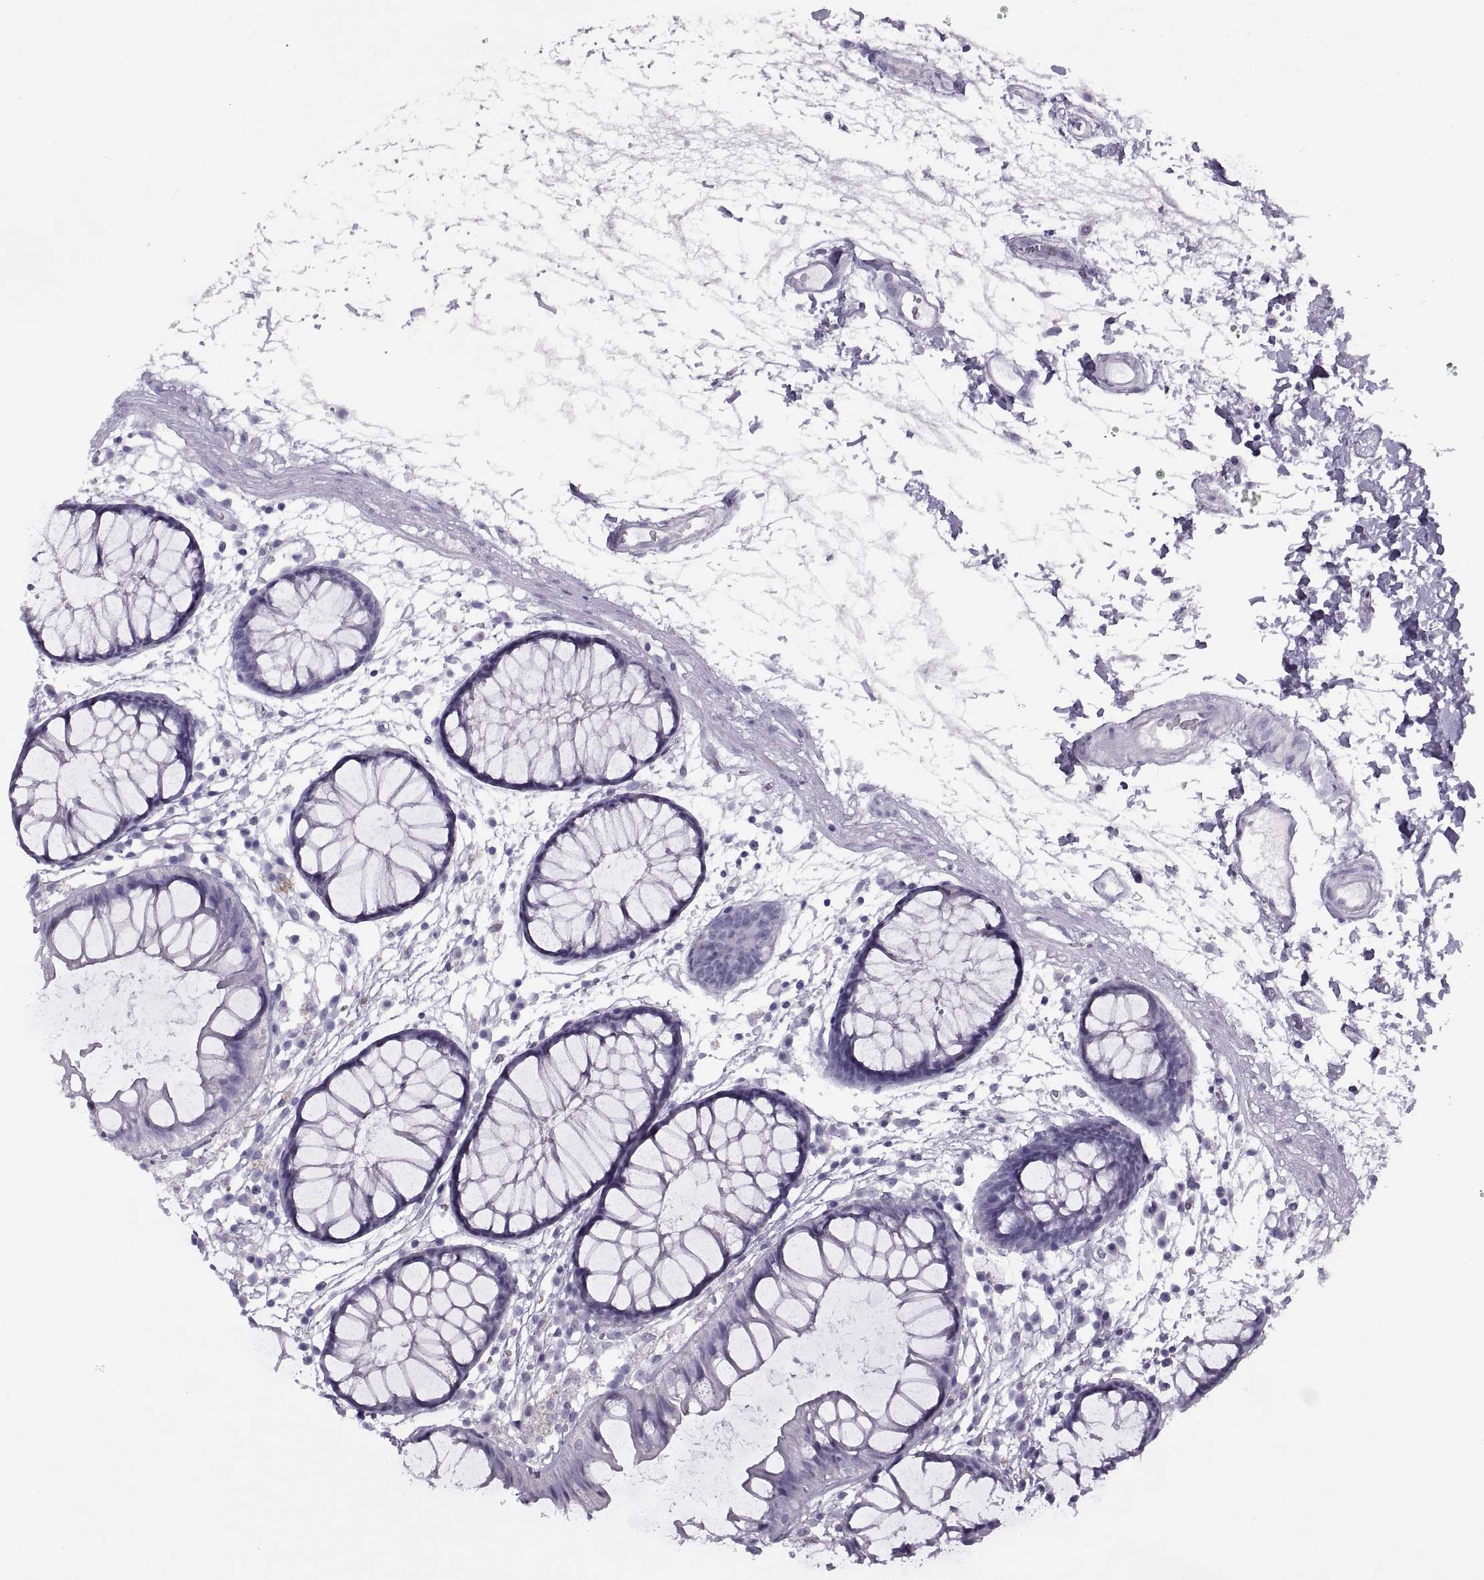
{"staining": {"intensity": "negative", "quantity": "none", "location": "none"}, "tissue": "colon", "cell_type": "Endothelial cells", "image_type": "normal", "snomed": [{"axis": "morphology", "description": "Normal tissue, NOS"}, {"axis": "morphology", "description": "Adenocarcinoma, NOS"}, {"axis": "topography", "description": "Colon"}], "caption": "The micrograph shows no significant positivity in endothelial cells of colon. (Stains: DAB (3,3'-diaminobenzidine) immunohistochemistry with hematoxylin counter stain, Microscopy: brightfield microscopy at high magnification).", "gene": "FAM24A", "patient": {"sex": "male", "age": 65}}